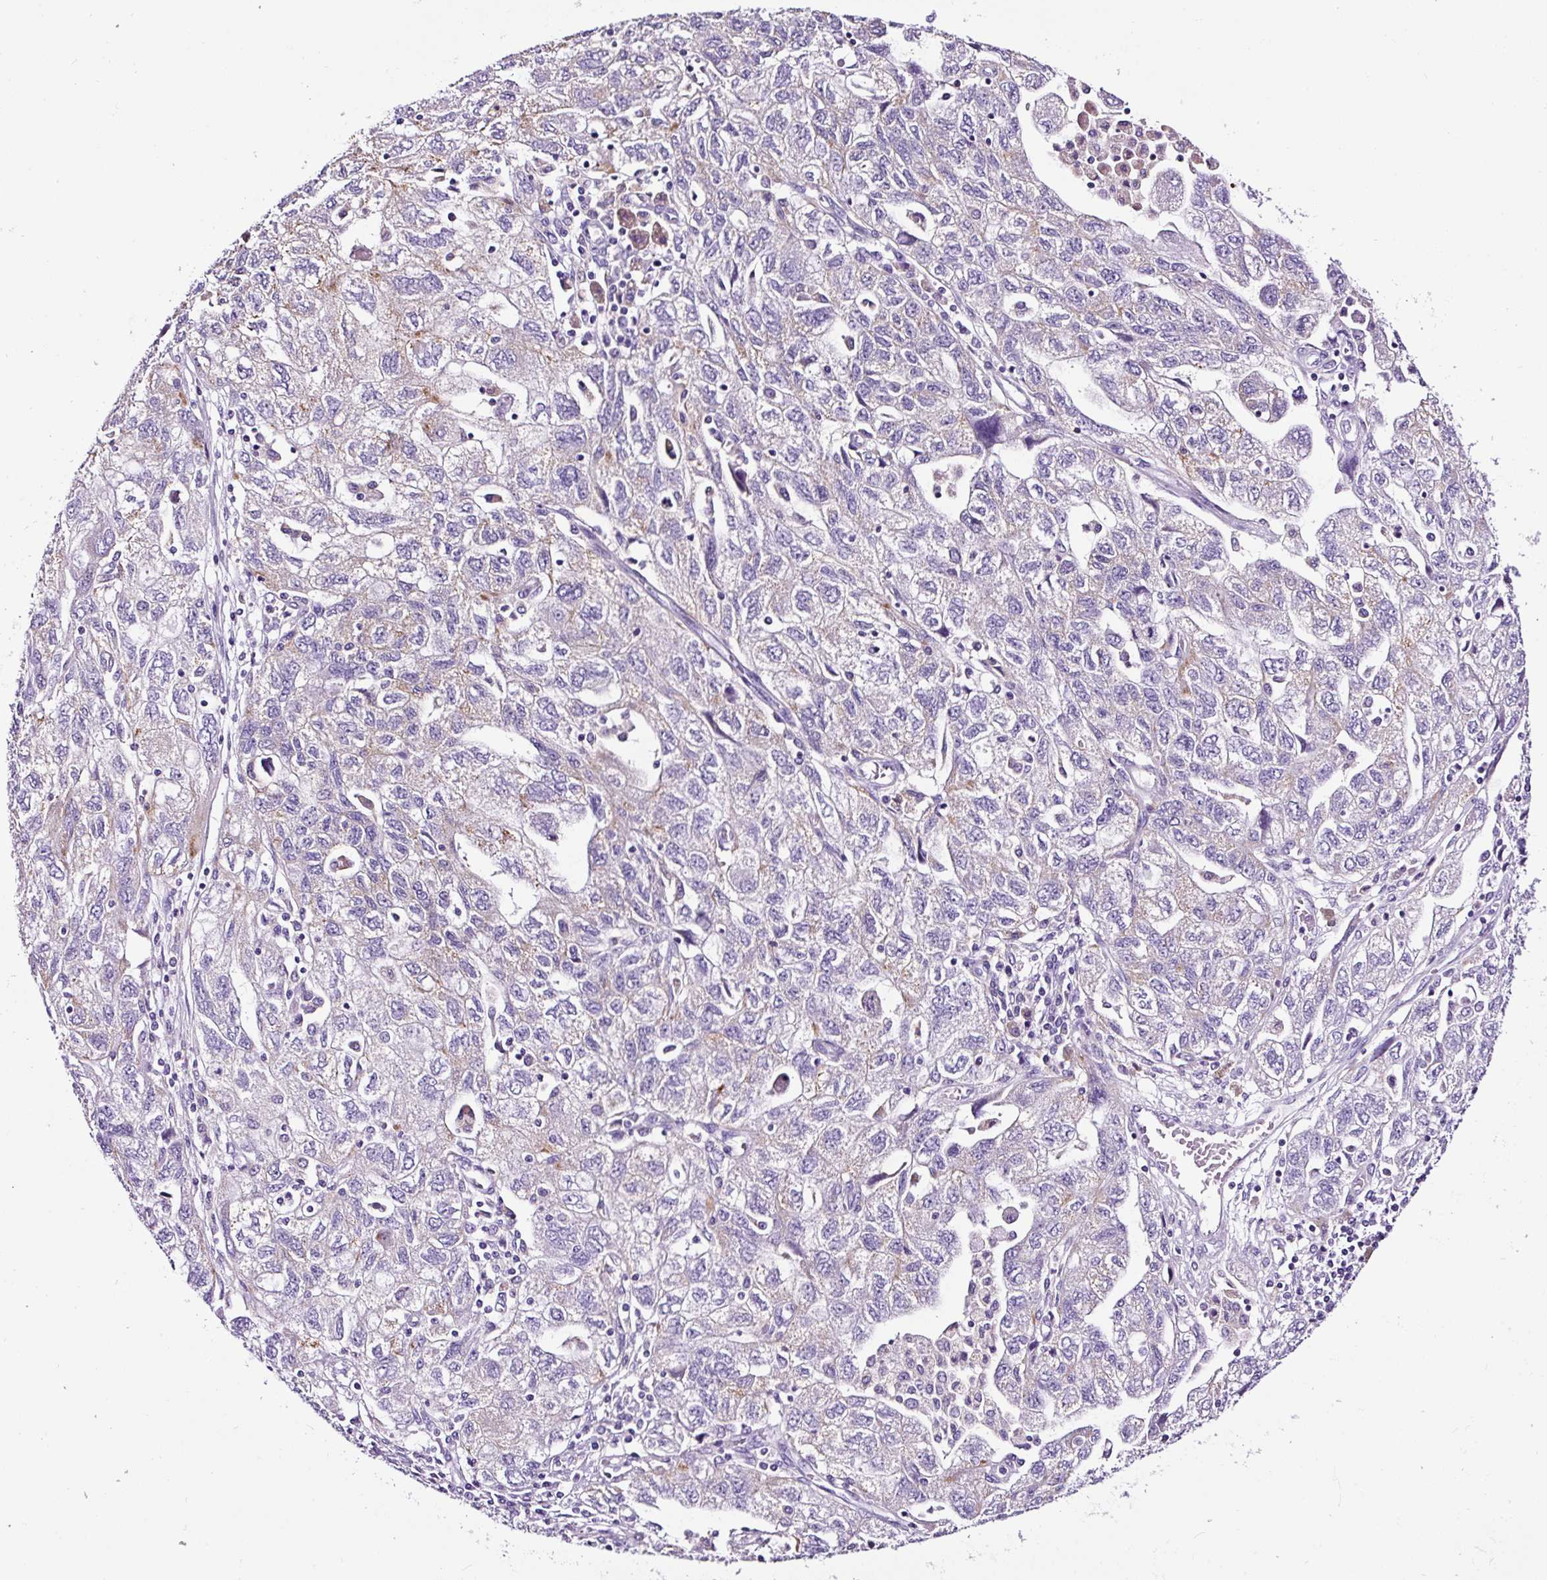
{"staining": {"intensity": "negative", "quantity": "none", "location": "none"}, "tissue": "ovarian cancer", "cell_type": "Tumor cells", "image_type": "cancer", "snomed": [{"axis": "morphology", "description": "Carcinoma, NOS"}, {"axis": "morphology", "description": "Cystadenocarcinoma, serous, NOS"}, {"axis": "topography", "description": "Ovary"}], "caption": "Serous cystadenocarcinoma (ovarian) stained for a protein using IHC demonstrates no expression tumor cells.", "gene": "FBXL7", "patient": {"sex": "female", "age": 69}}